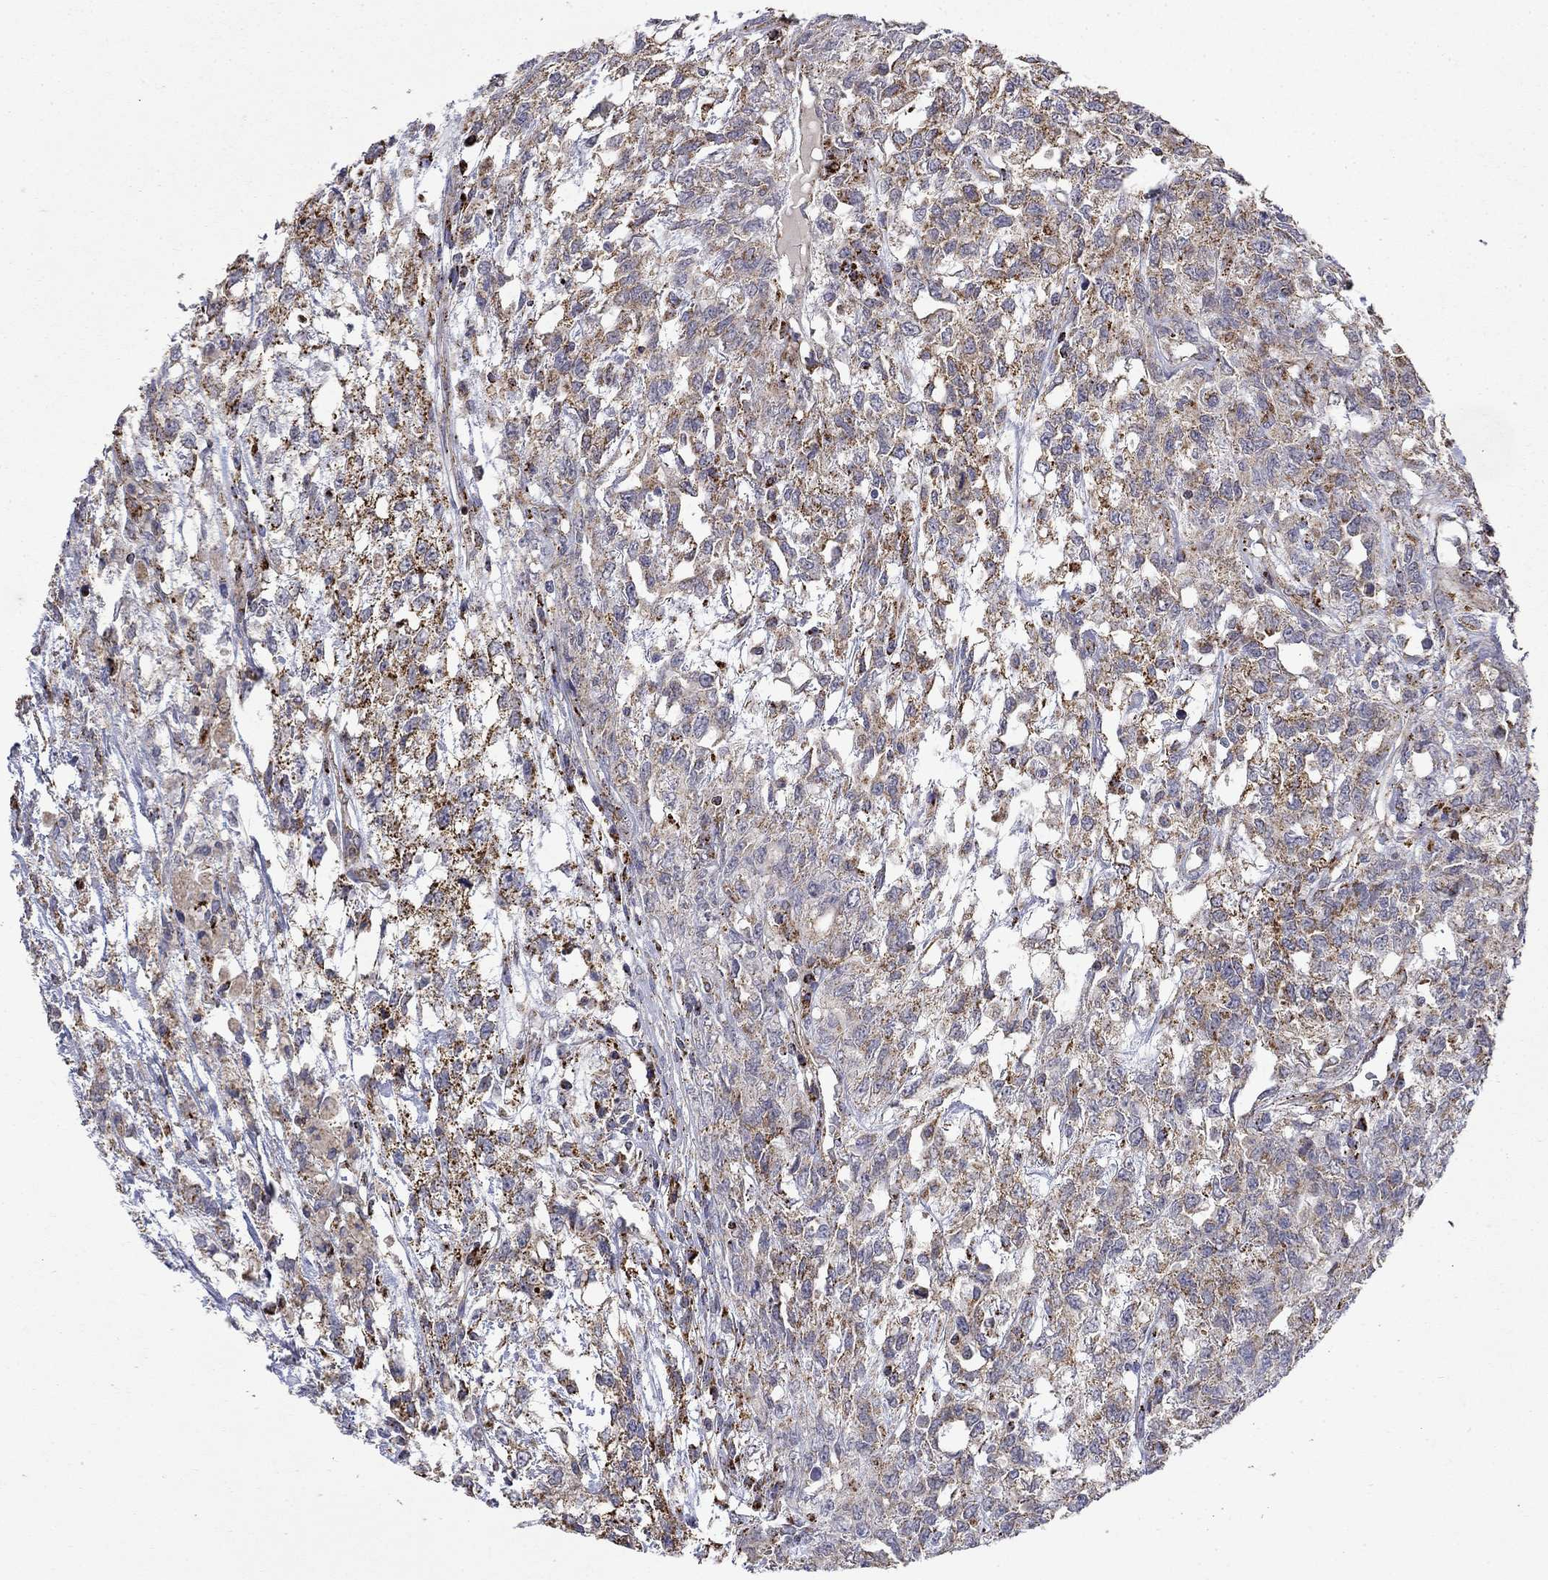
{"staining": {"intensity": "strong", "quantity": "<25%", "location": "cytoplasmic/membranous"}, "tissue": "testis cancer", "cell_type": "Tumor cells", "image_type": "cancer", "snomed": [{"axis": "morphology", "description": "Seminoma, NOS"}, {"axis": "topography", "description": "Testis"}], "caption": "Immunohistochemistry (DAB (3,3'-diaminobenzidine)) staining of testis cancer (seminoma) shows strong cytoplasmic/membranous protein expression in about <25% of tumor cells.", "gene": "PCBP3", "patient": {"sex": "male", "age": 52}}